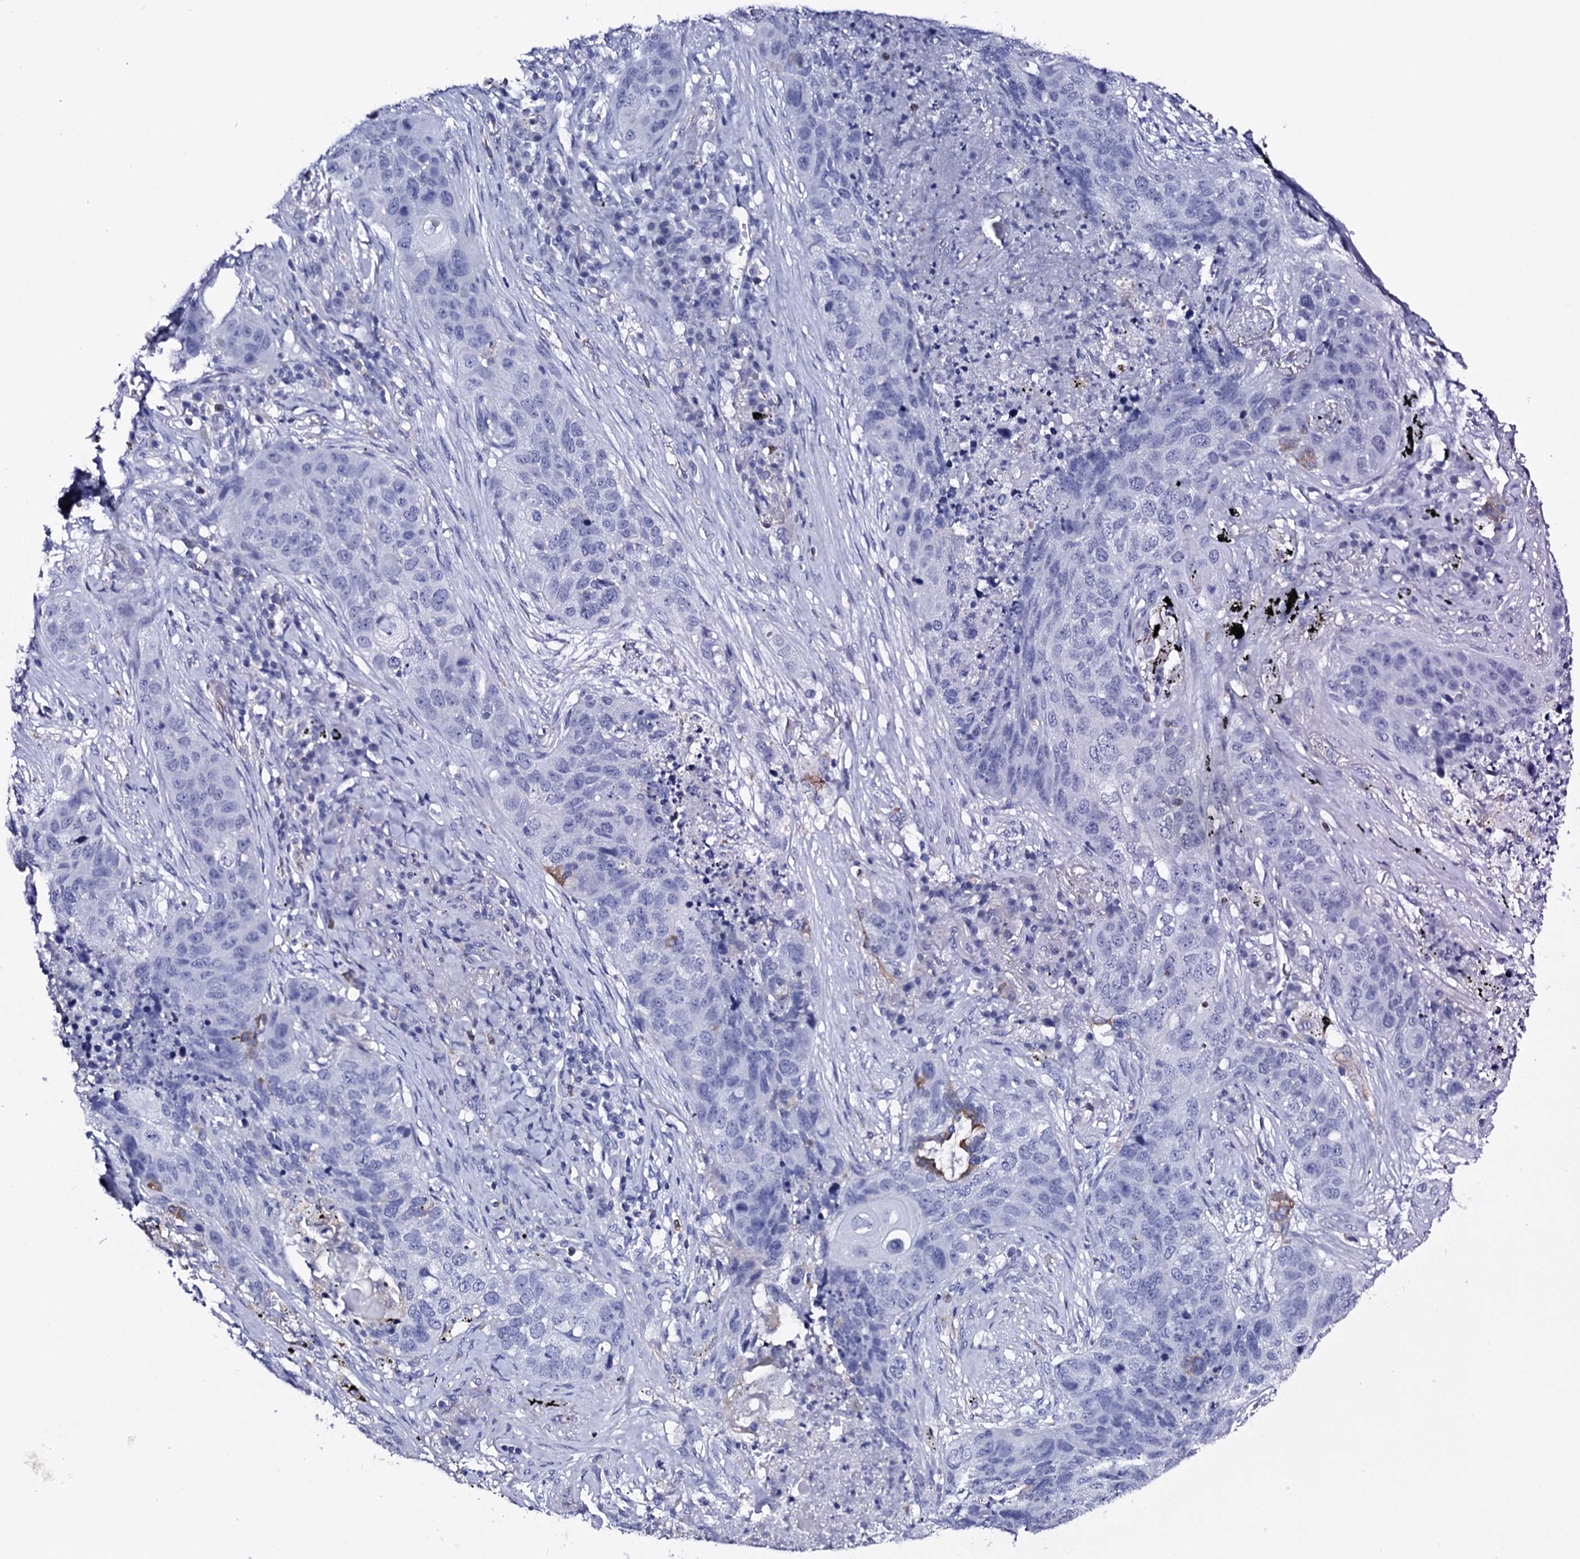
{"staining": {"intensity": "negative", "quantity": "none", "location": "none"}, "tissue": "lung cancer", "cell_type": "Tumor cells", "image_type": "cancer", "snomed": [{"axis": "morphology", "description": "Squamous cell carcinoma, NOS"}, {"axis": "topography", "description": "Lung"}], "caption": "Immunohistochemical staining of squamous cell carcinoma (lung) shows no significant expression in tumor cells. (Stains: DAB (3,3'-diaminobenzidine) immunohistochemistry (IHC) with hematoxylin counter stain, Microscopy: brightfield microscopy at high magnification).", "gene": "ITPRID2", "patient": {"sex": "female", "age": 63}}